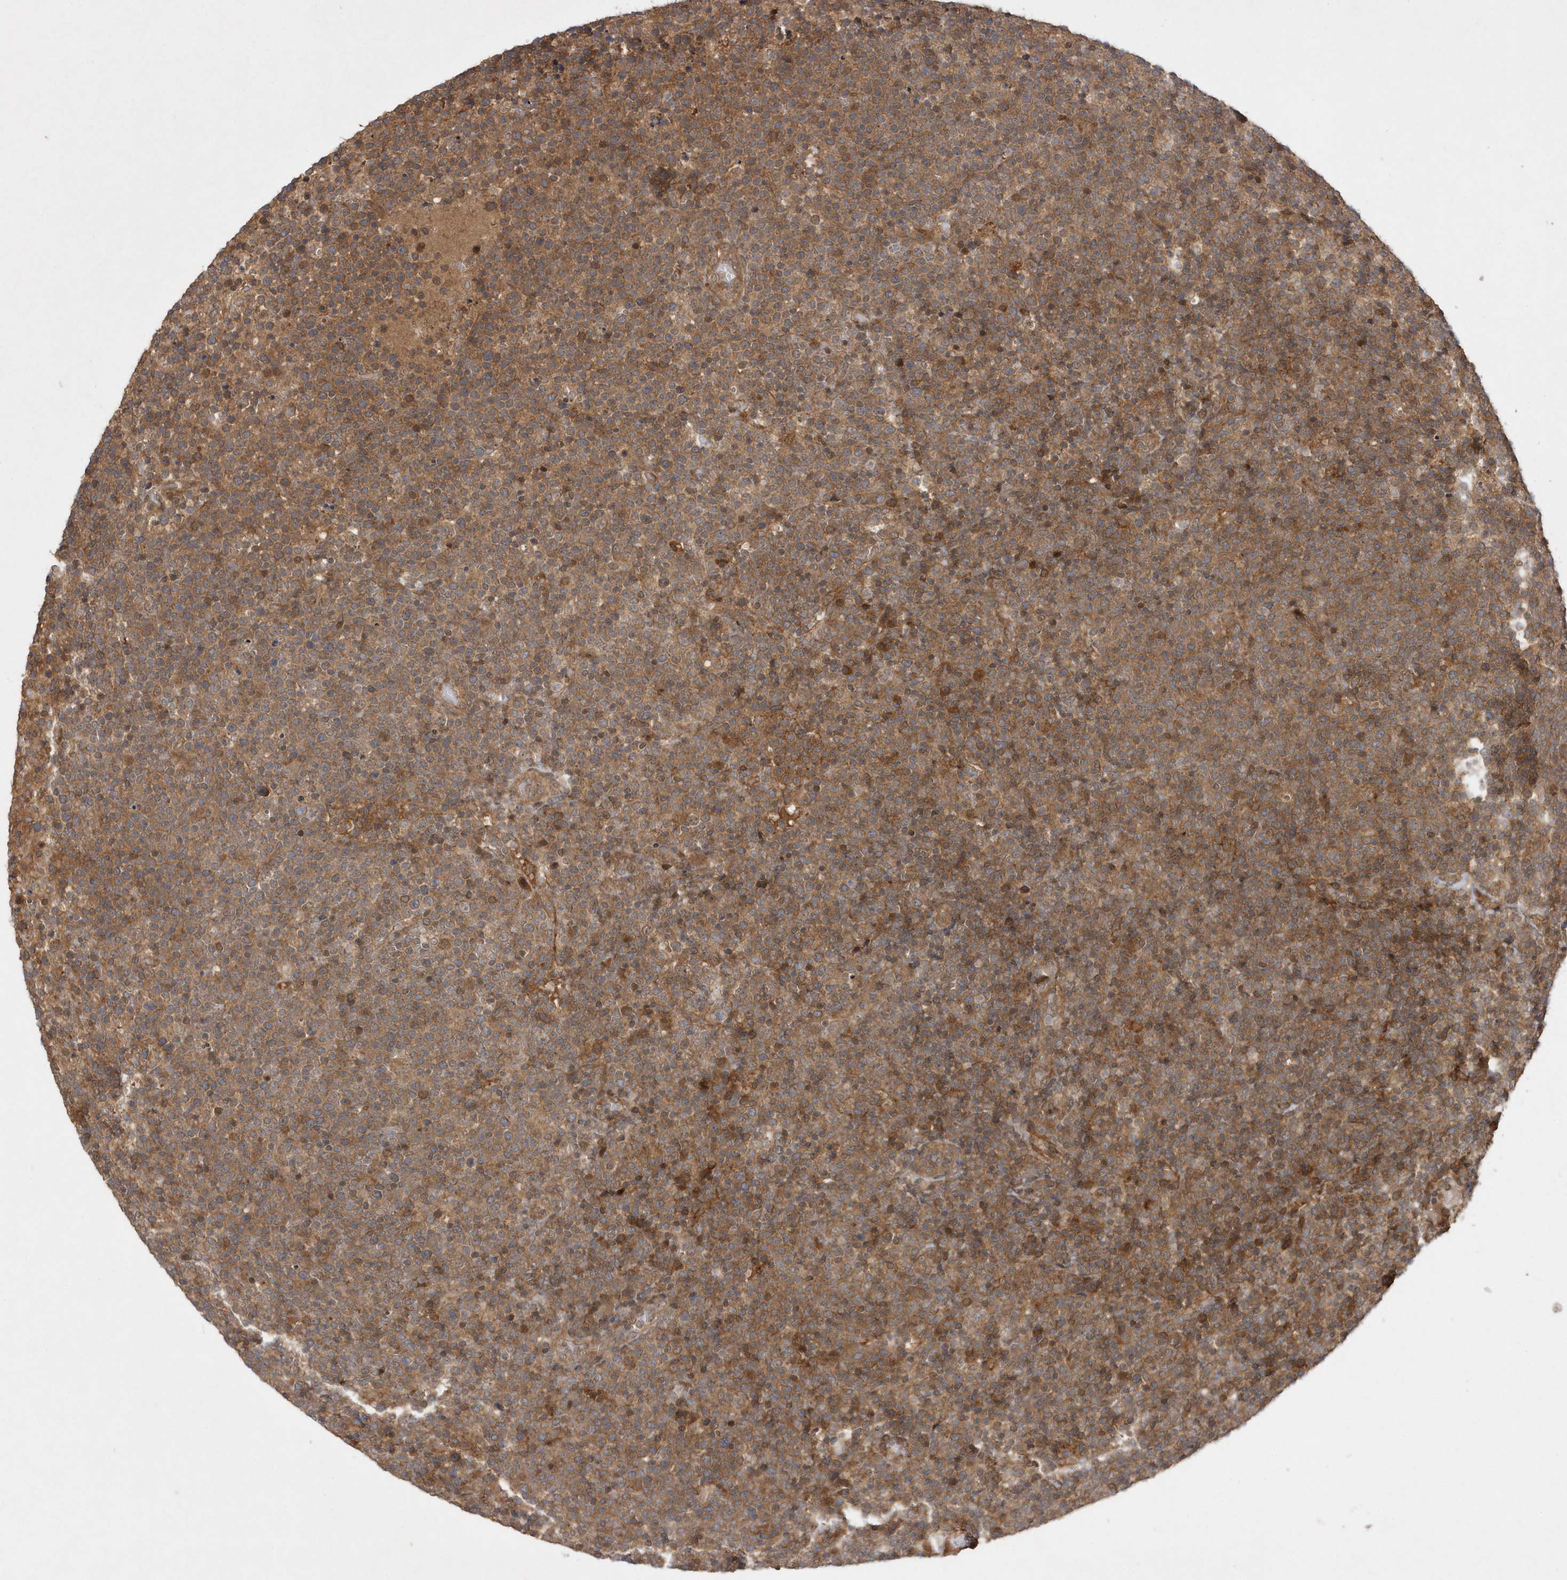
{"staining": {"intensity": "moderate", "quantity": ">75%", "location": "cytoplasmic/membranous"}, "tissue": "lymphoma", "cell_type": "Tumor cells", "image_type": "cancer", "snomed": [{"axis": "morphology", "description": "Malignant lymphoma, non-Hodgkin's type, High grade"}, {"axis": "topography", "description": "Lymph node"}], "caption": "The micrograph shows staining of high-grade malignant lymphoma, non-Hodgkin's type, revealing moderate cytoplasmic/membranous protein staining (brown color) within tumor cells.", "gene": "GFM2", "patient": {"sex": "male", "age": 61}}